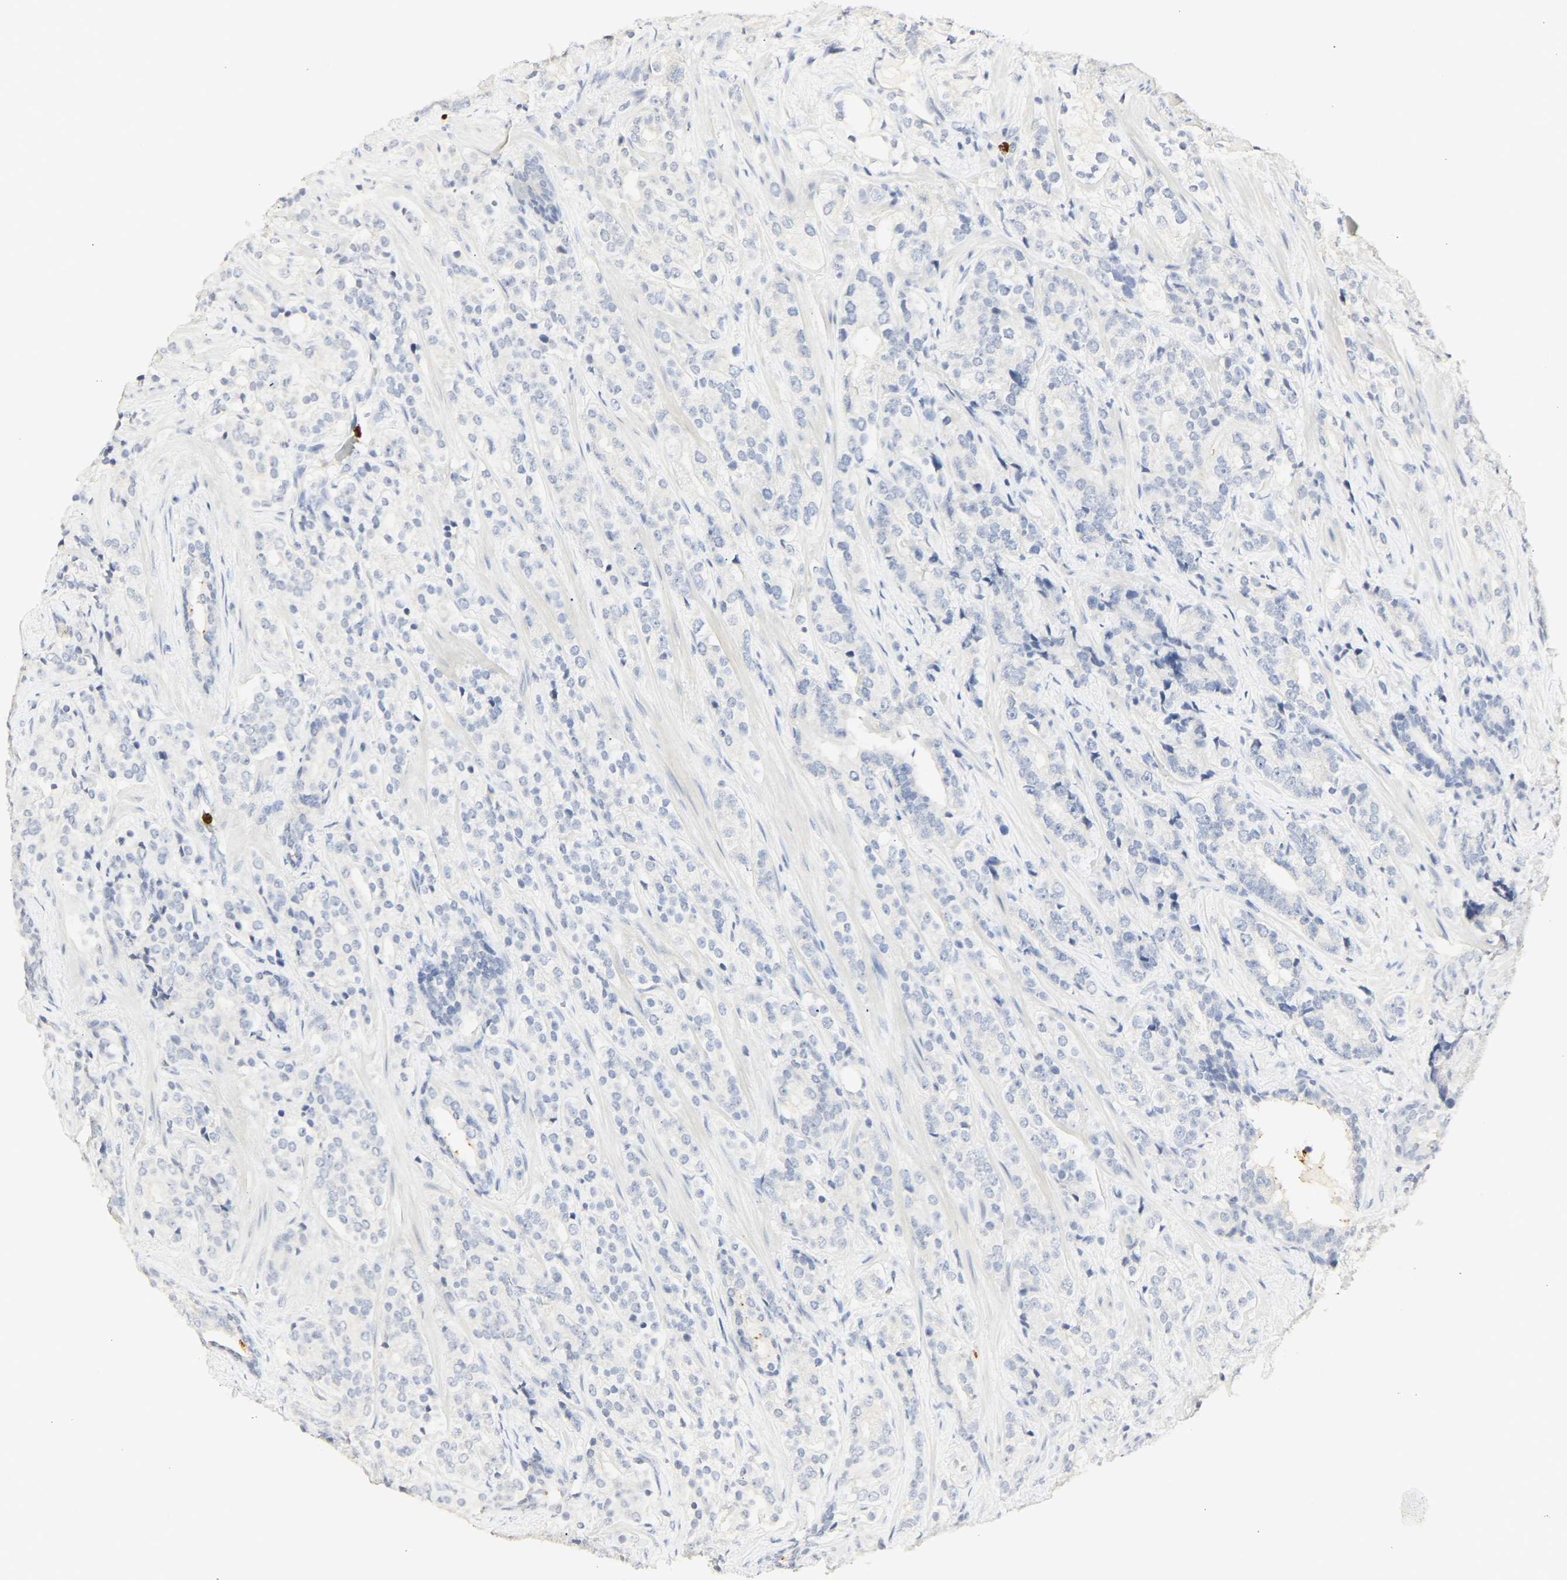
{"staining": {"intensity": "negative", "quantity": "none", "location": "none"}, "tissue": "prostate cancer", "cell_type": "Tumor cells", "image_type": "cancer", "snomed": [{"axis": "morphology", "description": "Adenocarcinoma, High grade"}, {"axis": "topography", "description": "Prostate"}], "caption": "An image of prostate cancer stained for a protein displays no brown staining in tumor cells. Nuclei are stained in blue.", "gene": "MPO", "patient": {"sex": "male", "age": 71}}